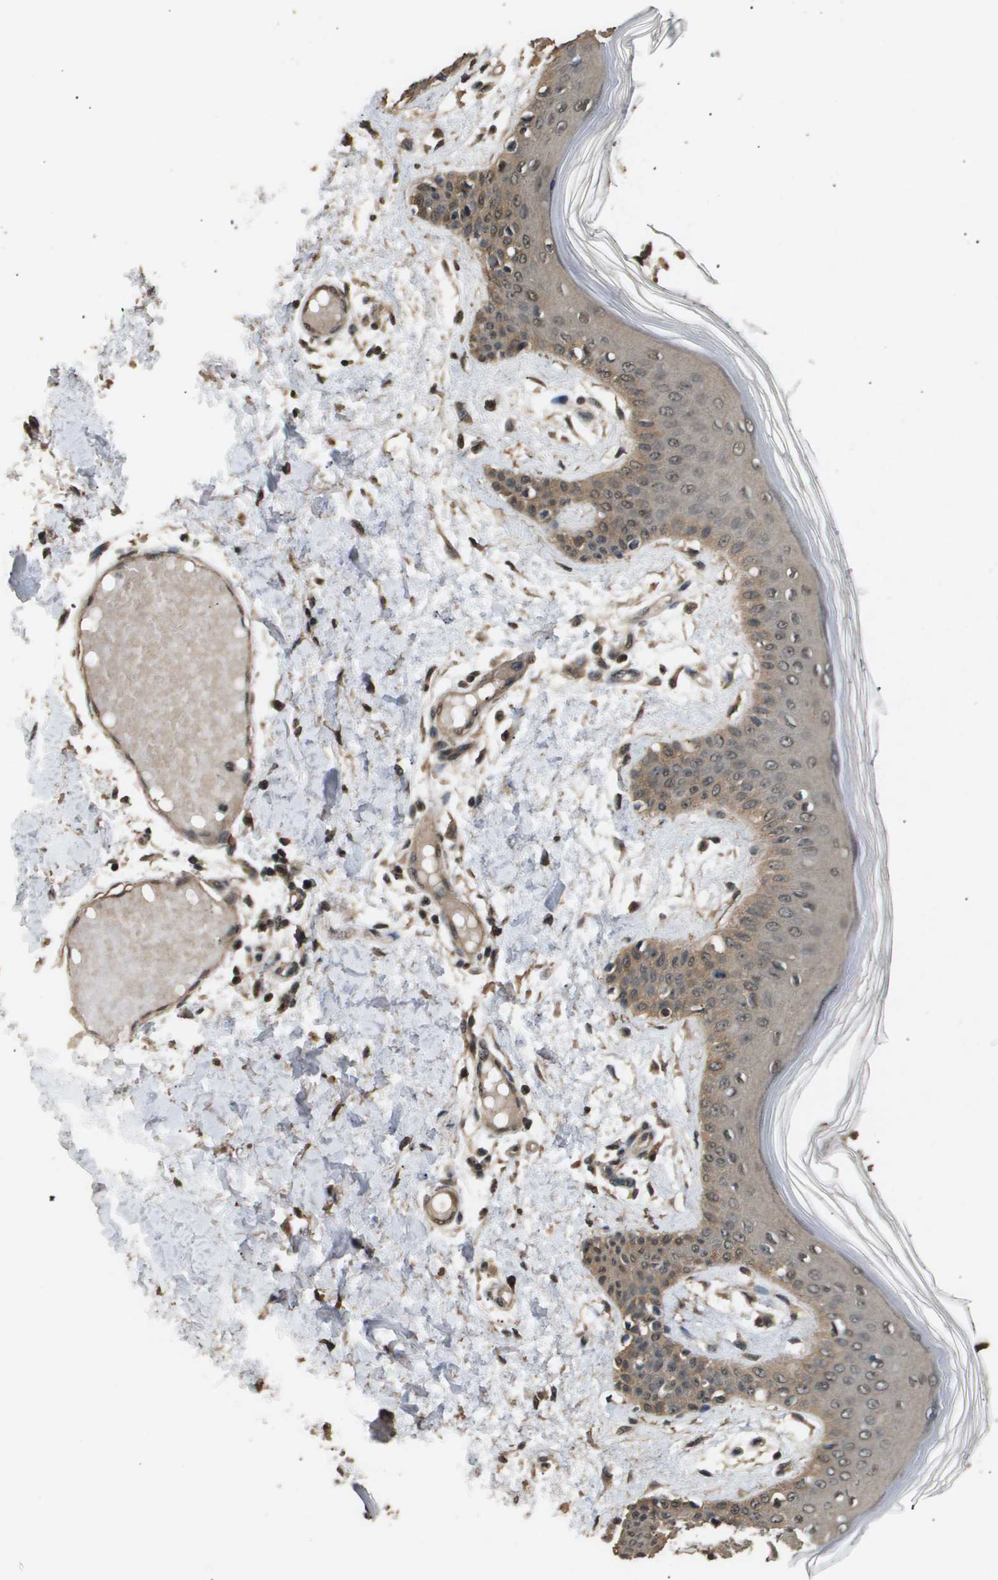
{"staining": {"intensity": "moderate", "quantity": ">75%", "location": "cytoplasmic/membranous,nuclear"}, "tissue": "skin", "cell_type": "Fibroblasts", "image_type": "normal", "snomed": [{"axis": "morphology", "description": "Normal tissue, NOS"}, {"axis": "topography", "description": "Skin"}], "caption": "Approximately >75% of fibroblasts in benign skin reveal moderate cytoplasmic/membranous,nuclear protein staining as visualized by brown immunohistochemical staining.", "gene": "ING1", "patient": {"sex": "male", "age": 53}}